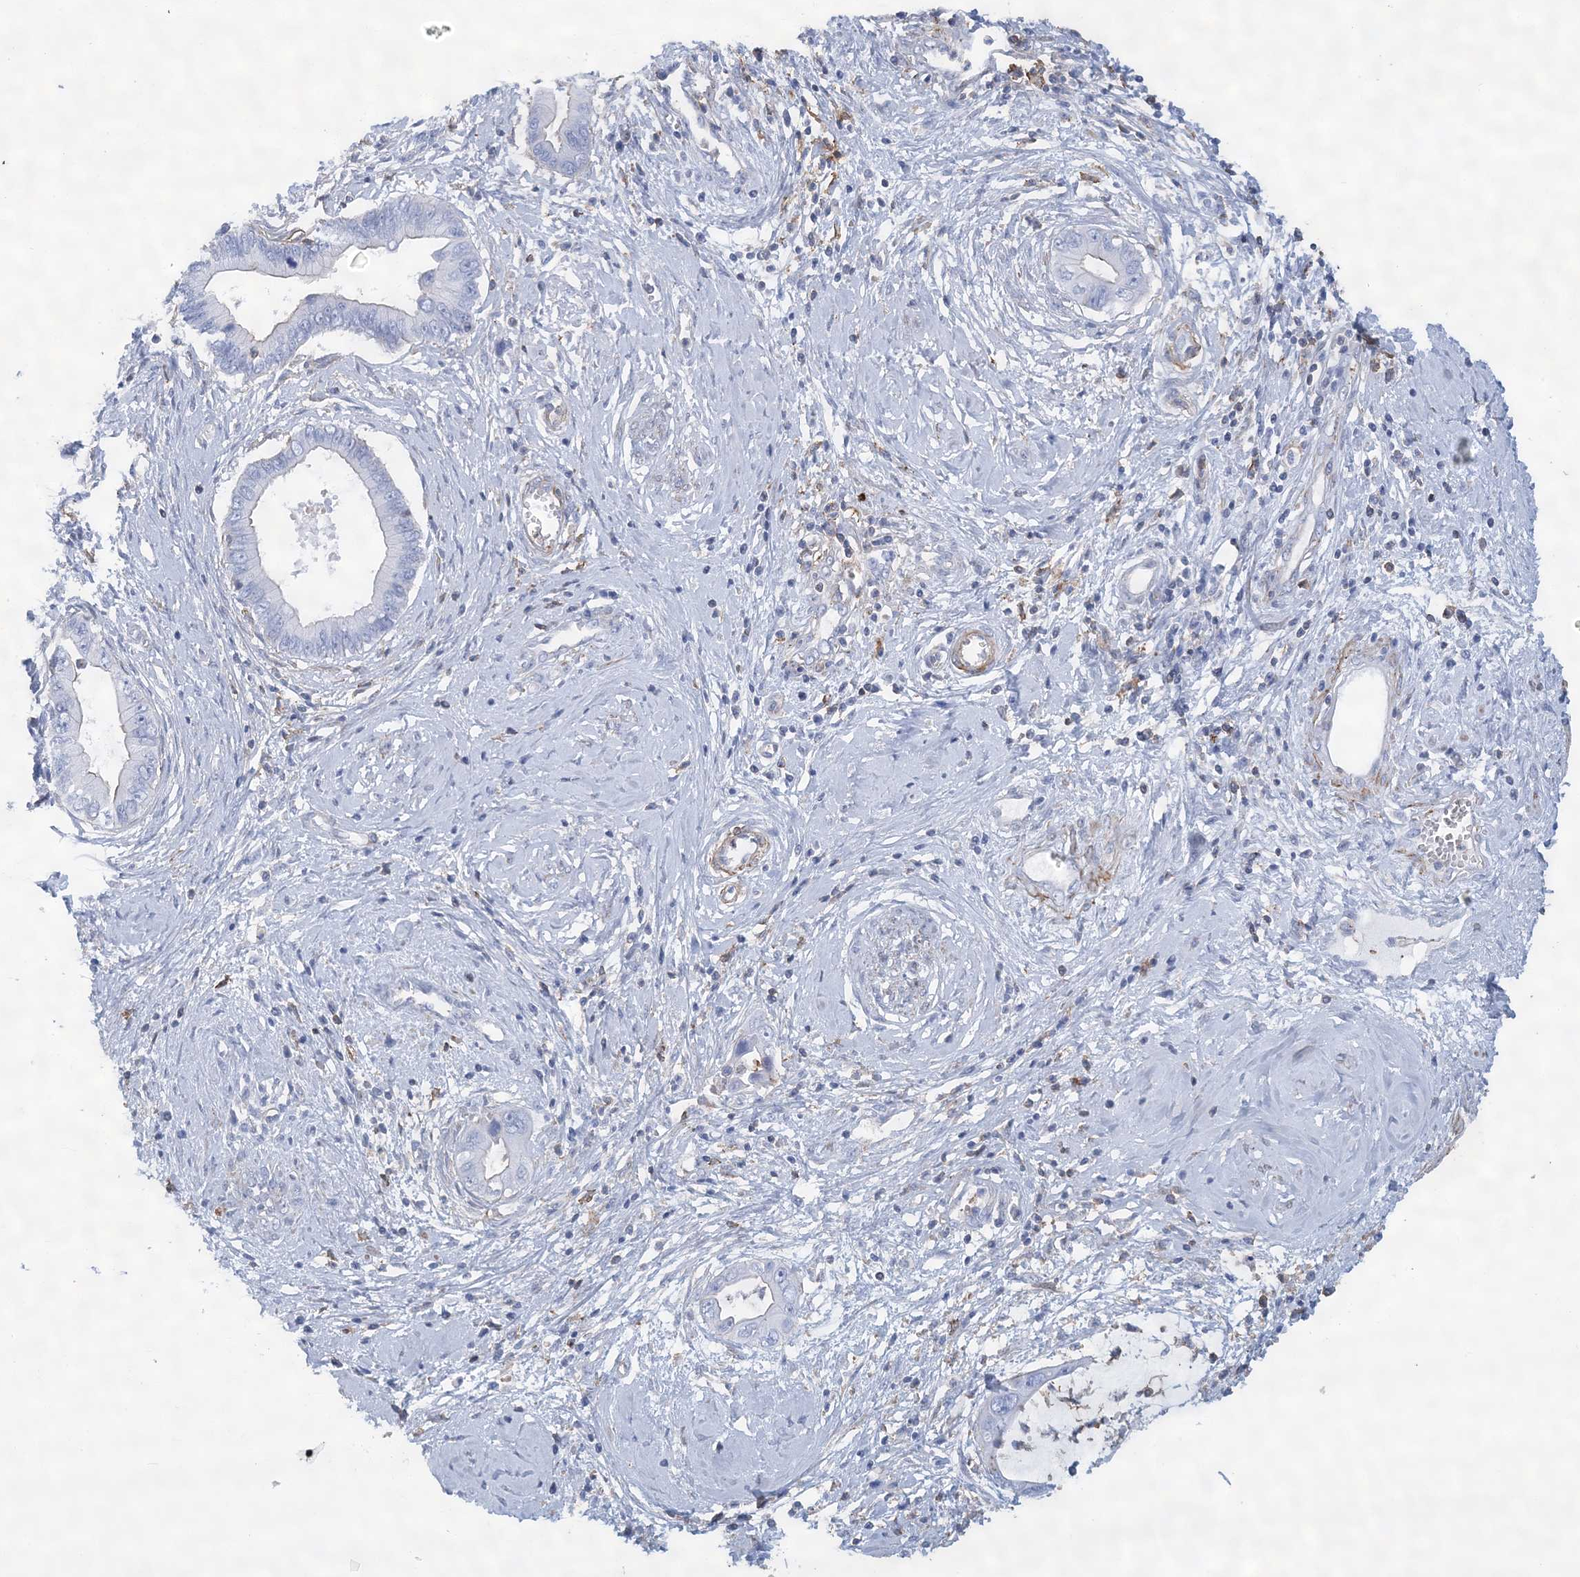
{"staining": {"intensity": "negative", "quantity": "none", "location": "none"}, "tissue": "cervical cancer", "cell_type": "Tumor cells", "image_type": "cancer", "snomed": [{"axis": "morphology", "description": "Adenocarcinoma, NOS"}, {"axis": "topography", "description": "Cervix"}], "caption": "Immunohistochemical staining of human cervical cancer demonstrates no significant positivity in tumor cells.", "gene": "C11orf21", "patient": {"sex": "female", "age": 44}}